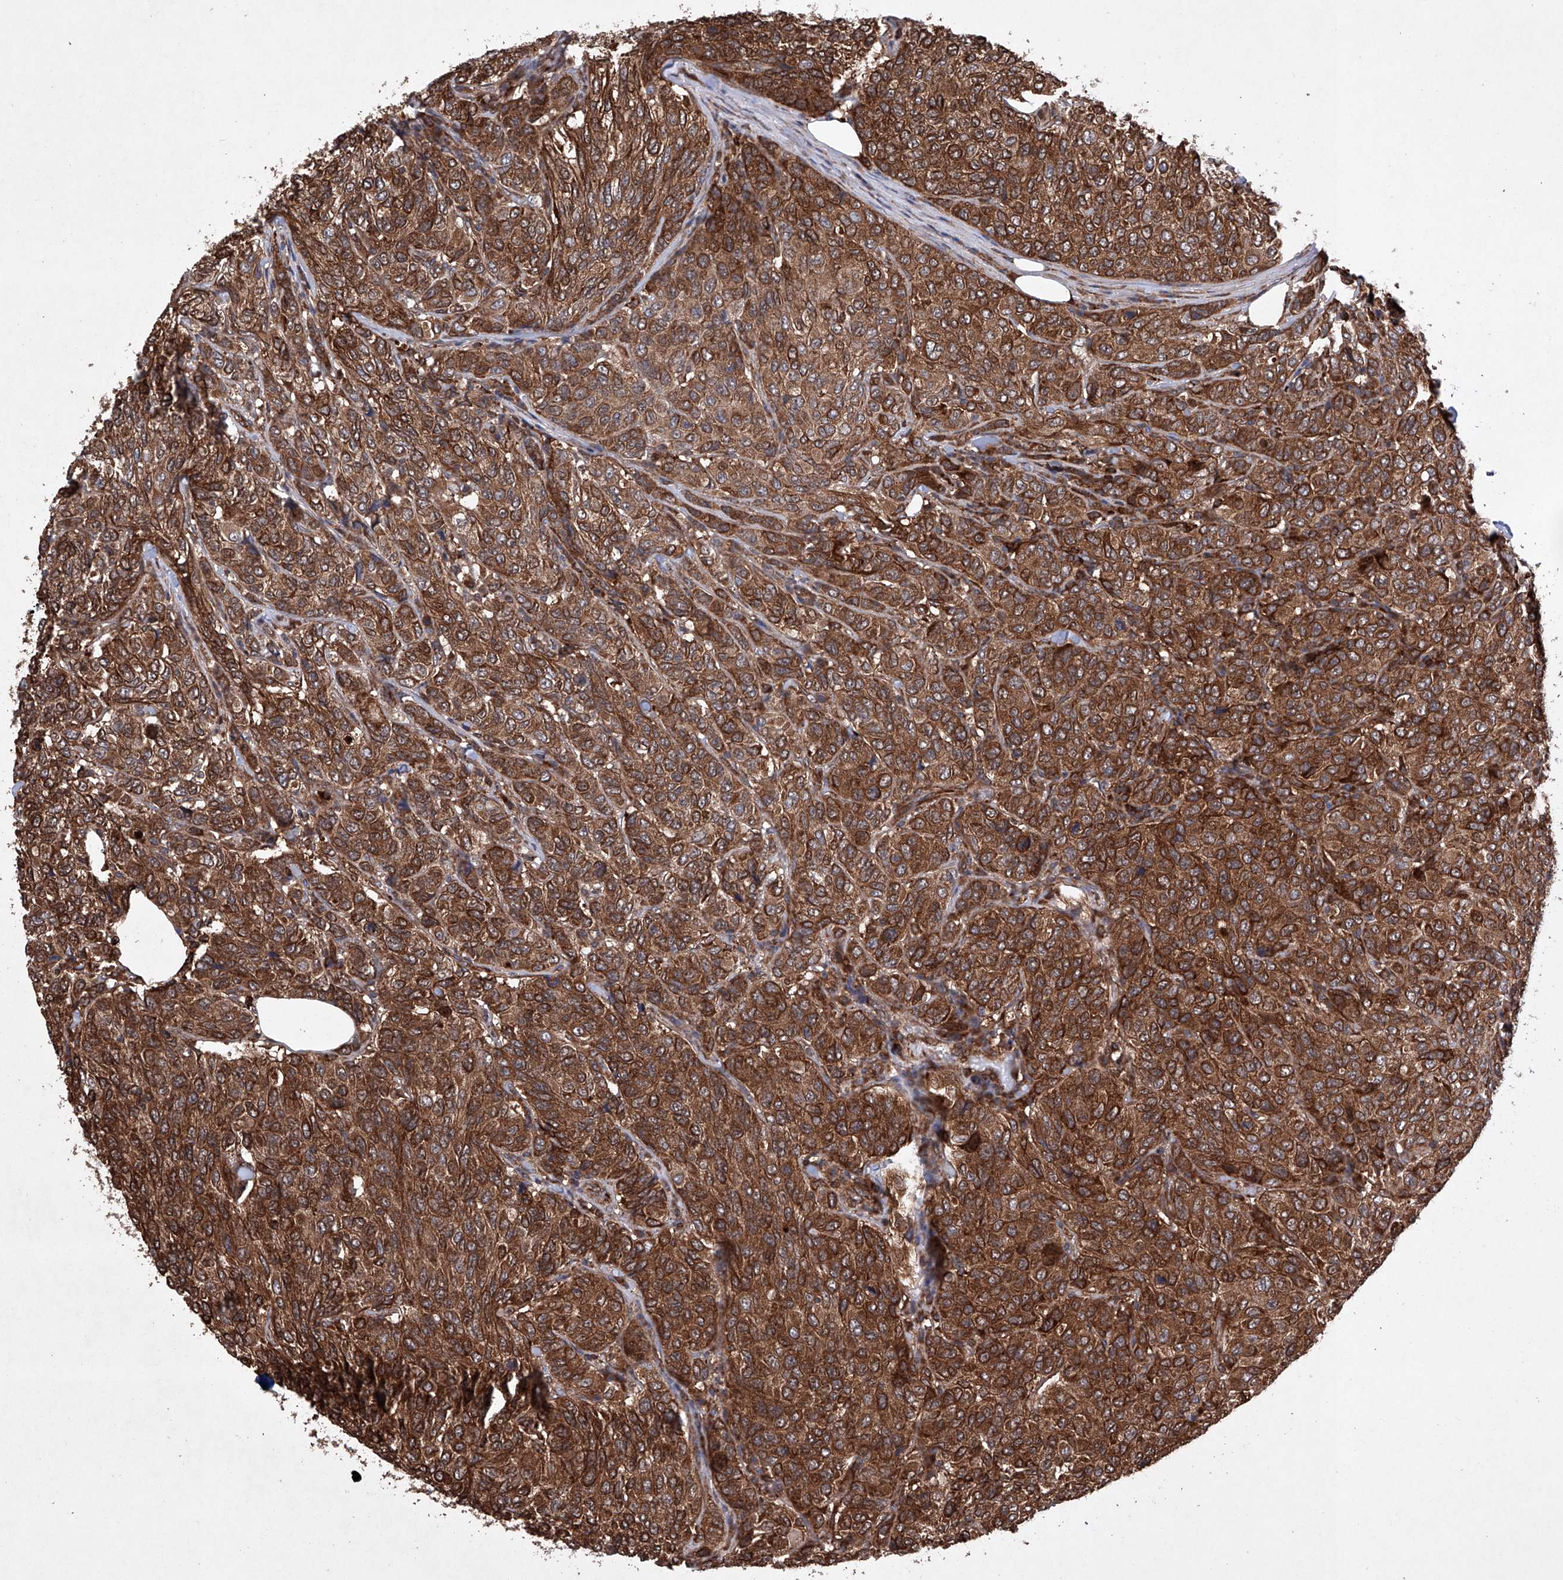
{"staining": {"intensity": "strong", "quantity": ">75%", "location": "cytoplasmic/membranous"}, "tissue": "breast cancer", "cell_type": "Tumor cells", "image_type": "cancer", "snomed": [{"axis": "morphology", "description": "Duct carcinoma"}, {"axis": "topography", "description": "Breast"}], "caption": "Strong cytoplasmic/membranous expression for a protein is present in approximately >75% of tumor cells of breast intraductal carcinoma using immunohistochemistry.", "gene": "TIMM23", "patient": {"sex": "female", "age": 55}}